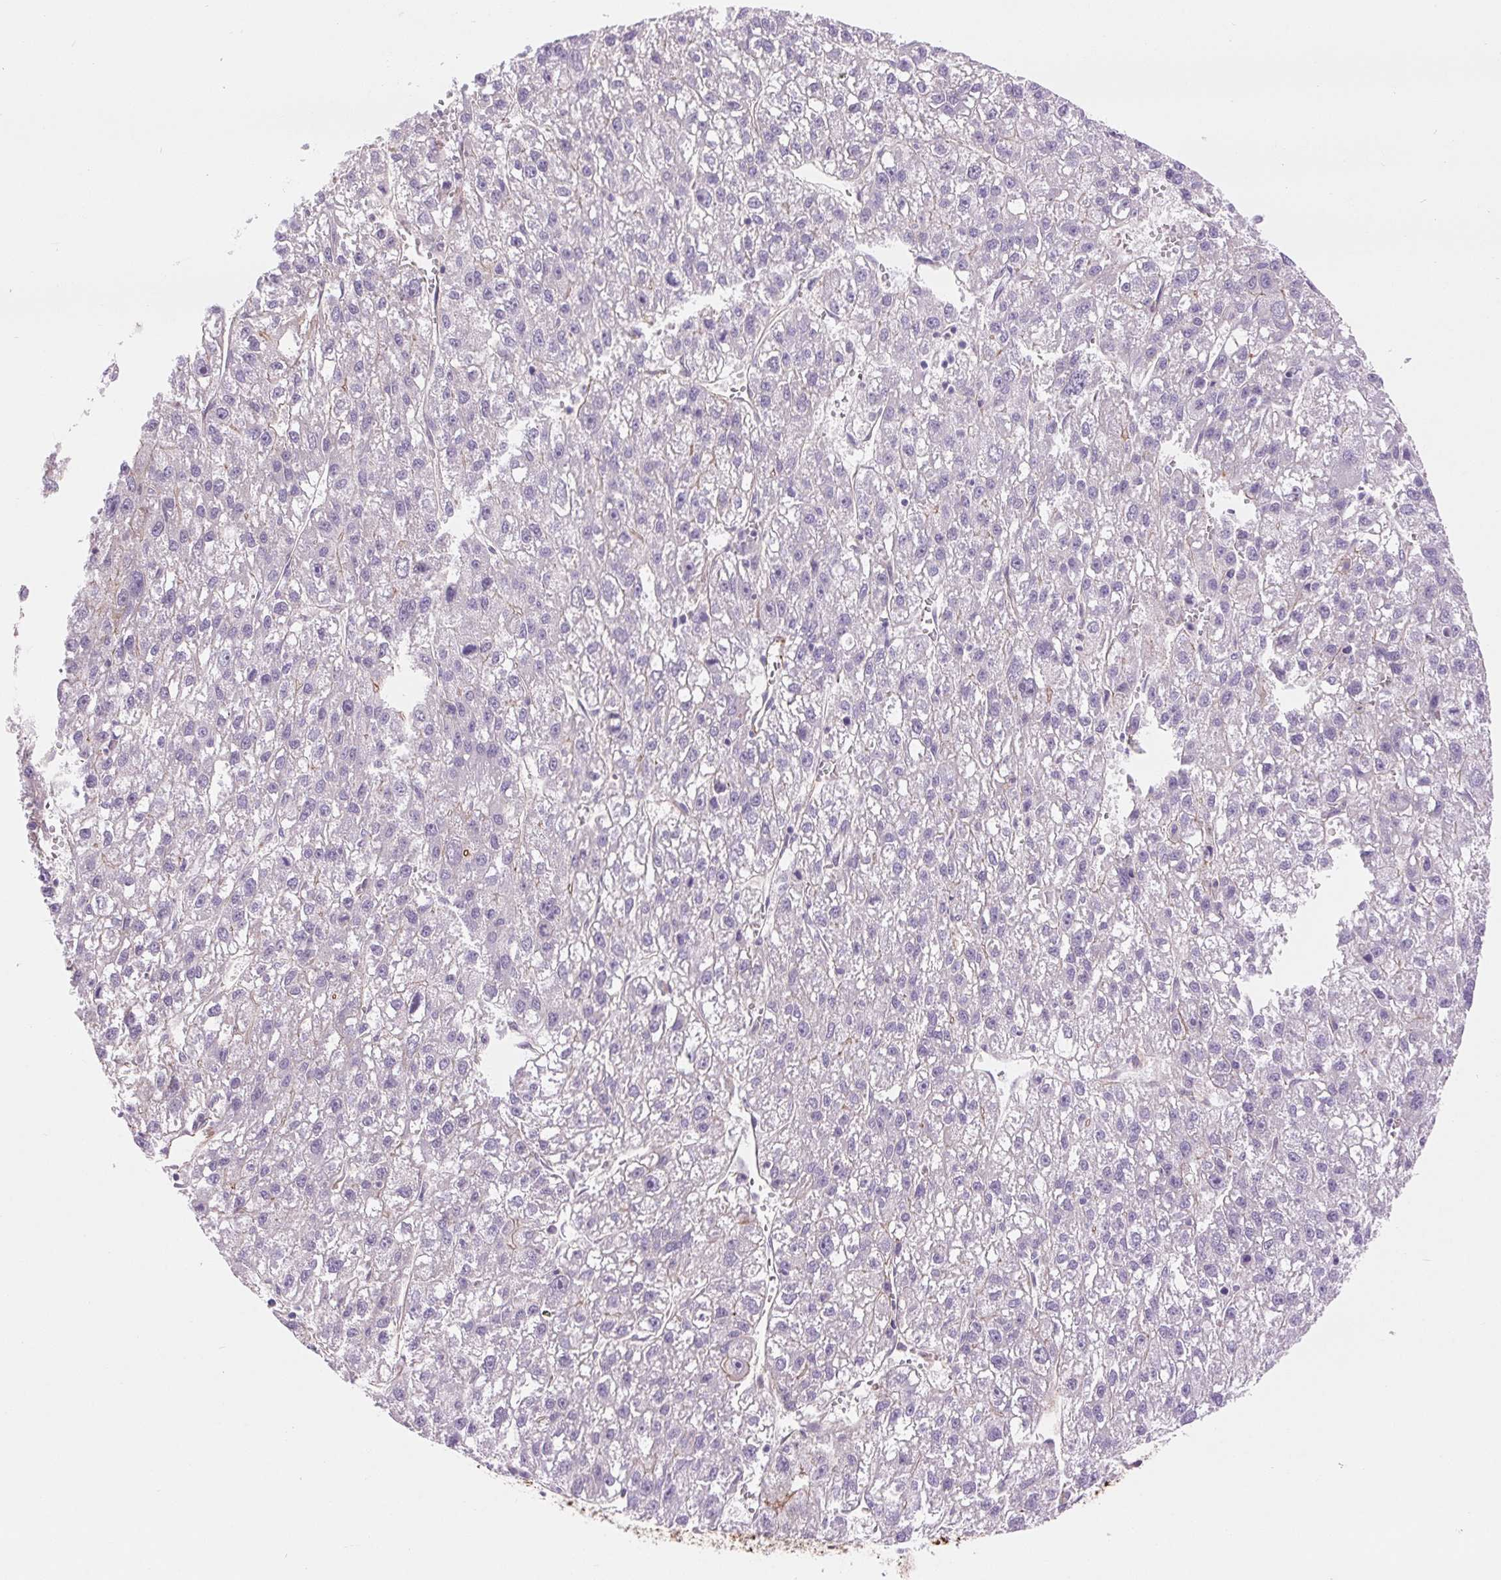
{"staining": {"intensity": "negative", "quantity": "none", "location": "none"}, "tissue": "liver cancer", "cell_type": "Tumor cells", "image_type": "cancer", "snomed": [{"axis": "morphology", "description": "Carcinoma, Hepatocellular, NOS"}, {"axis": "topography", "description": "Liver"}], "caption": "Liver cancer was stained to show a protein in brown. There is no significant expression in tumor cells.", "gene": "DIXDC1", "patient": {"sex": "female", "age": 70}}